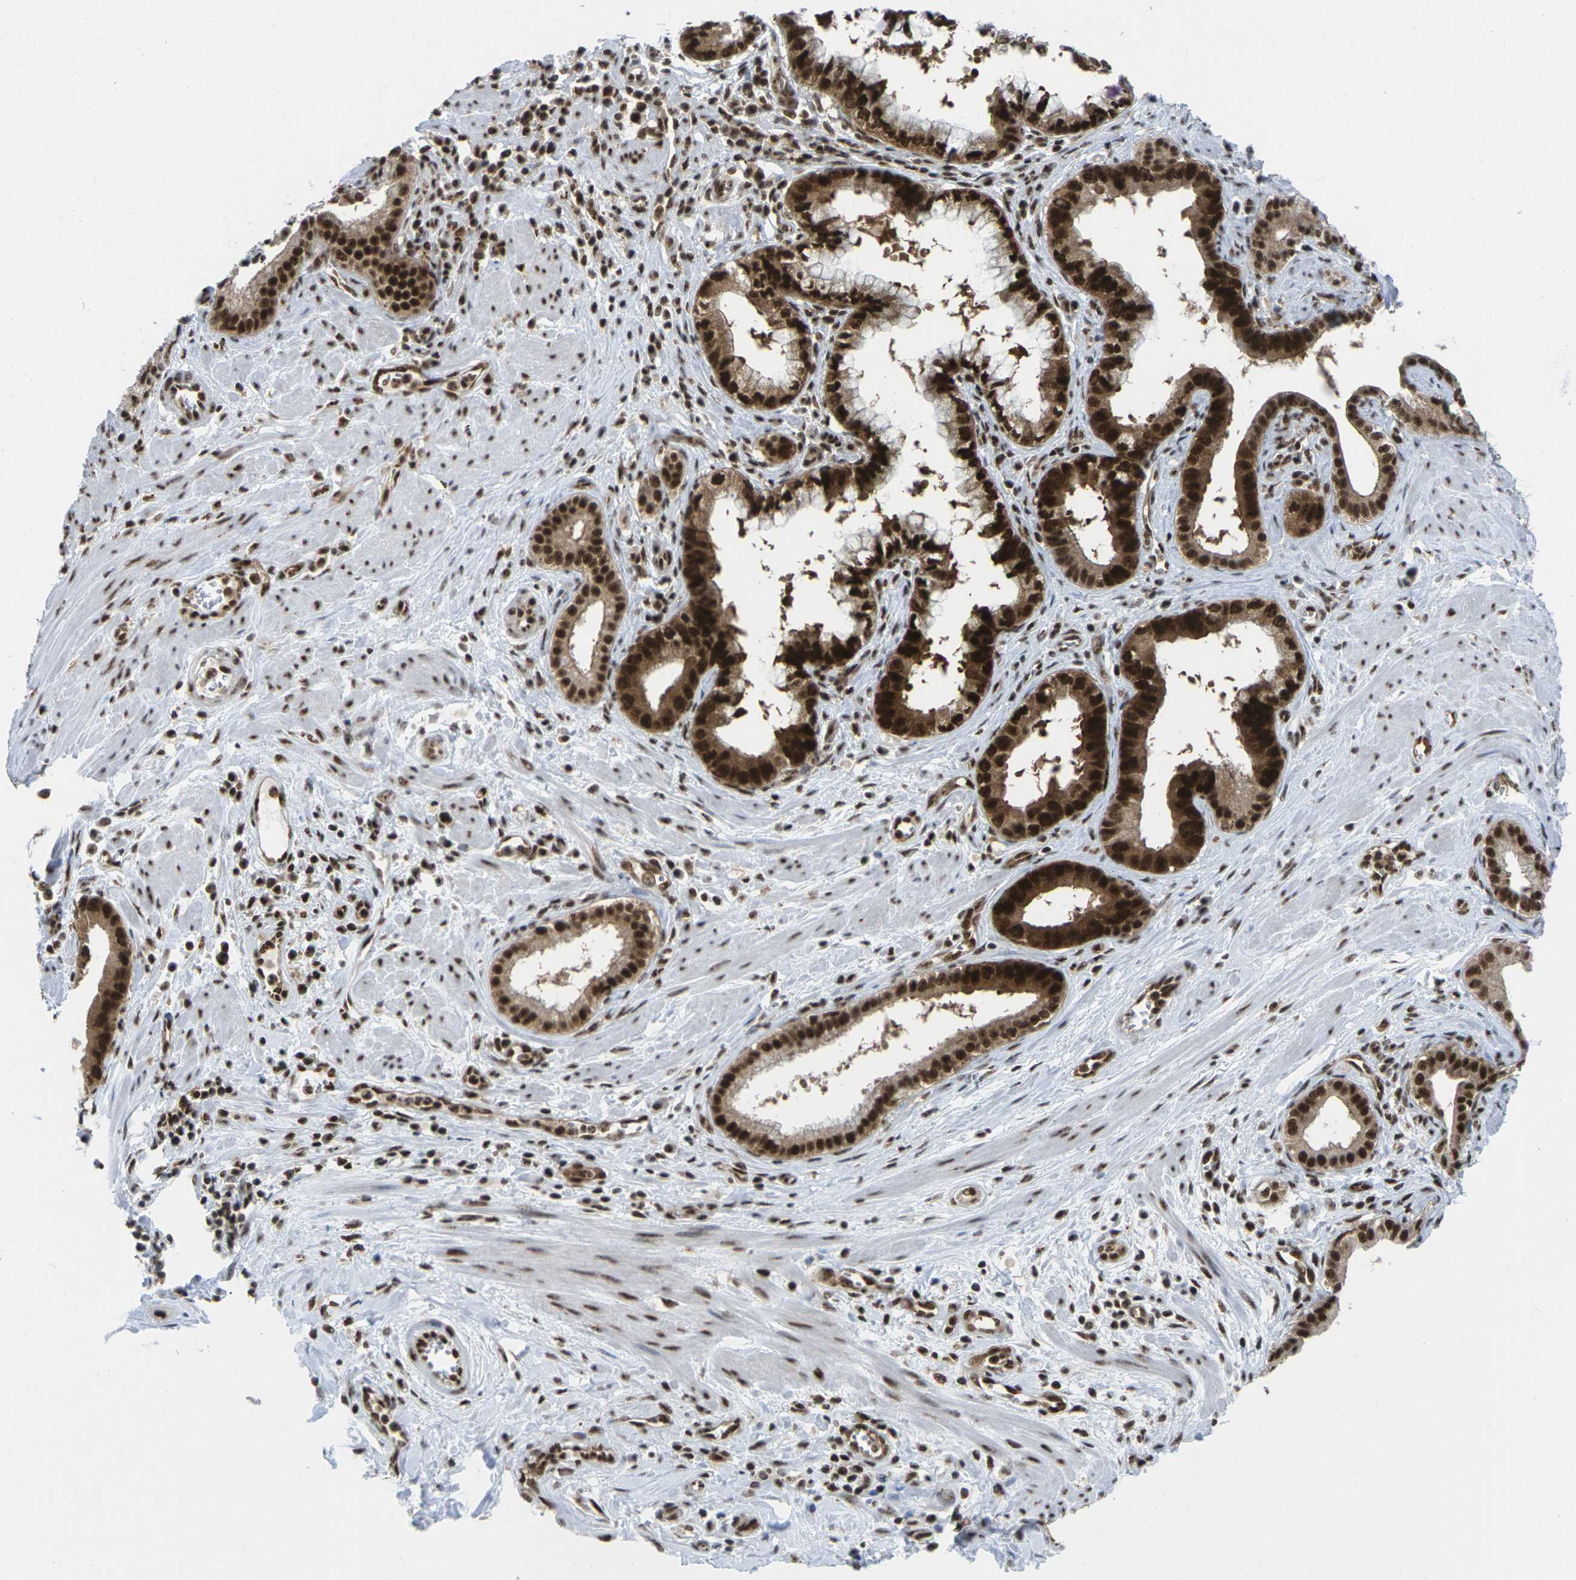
{"staining": {"intensity": "strong", "quantity": ">75%", "location": "cytoplasmic/membranous,nuclear"}, "tissue": "pancreatic cancer", "cell_type": "Tumor cells", "image_type": "cancer", "snomed": [{"axis": "morphology", "description": "Normal tissue, NOS"}, {"axis": "topography", "description": "Lymph node"}], "caption": "Tumor cells display high levels of strong cytoplasmic/membranous and nuclear staining in about >75% of cells in human pancreatic cancer.", "gene": "MAGOH", "patient": {"sex": "male", "age": 50}}